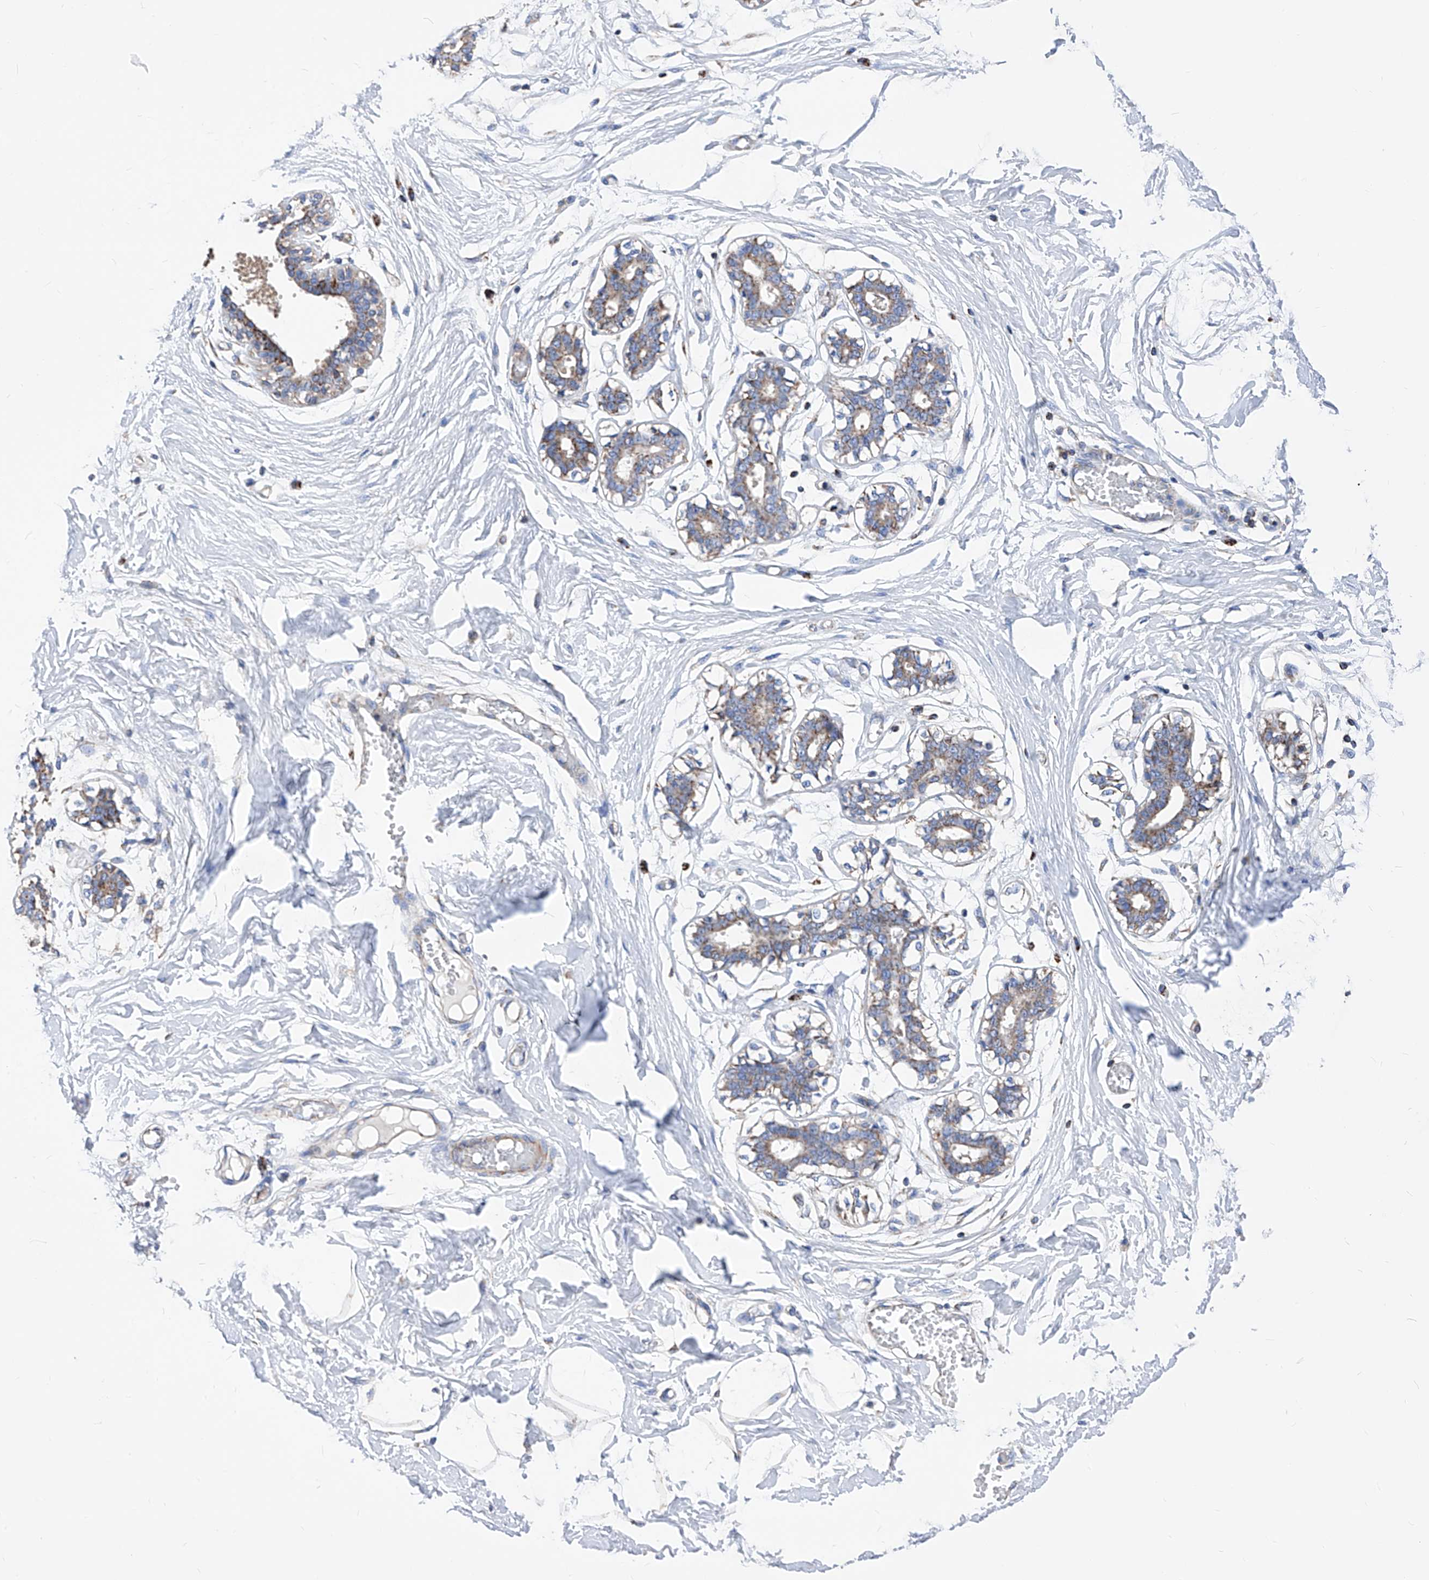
{"staining": {"intensity": "negative", "quantity": "none", "location": "none"}, "tissue": "breast", "cell_type": "Adipocytes", "image_type": "normal", "snomed": [{"axis": "morphology", "description": "Normal tissue, NOS"}, {"axis": "topography", "description": "Breast"}], "caption": "Immunohistochemical staining of benign breast demonstrates no significant positivity in adipocytes. Nuclei are stained in blue.", "gene": "HRNR", "patient": {"sex": "female", "age": 27}}